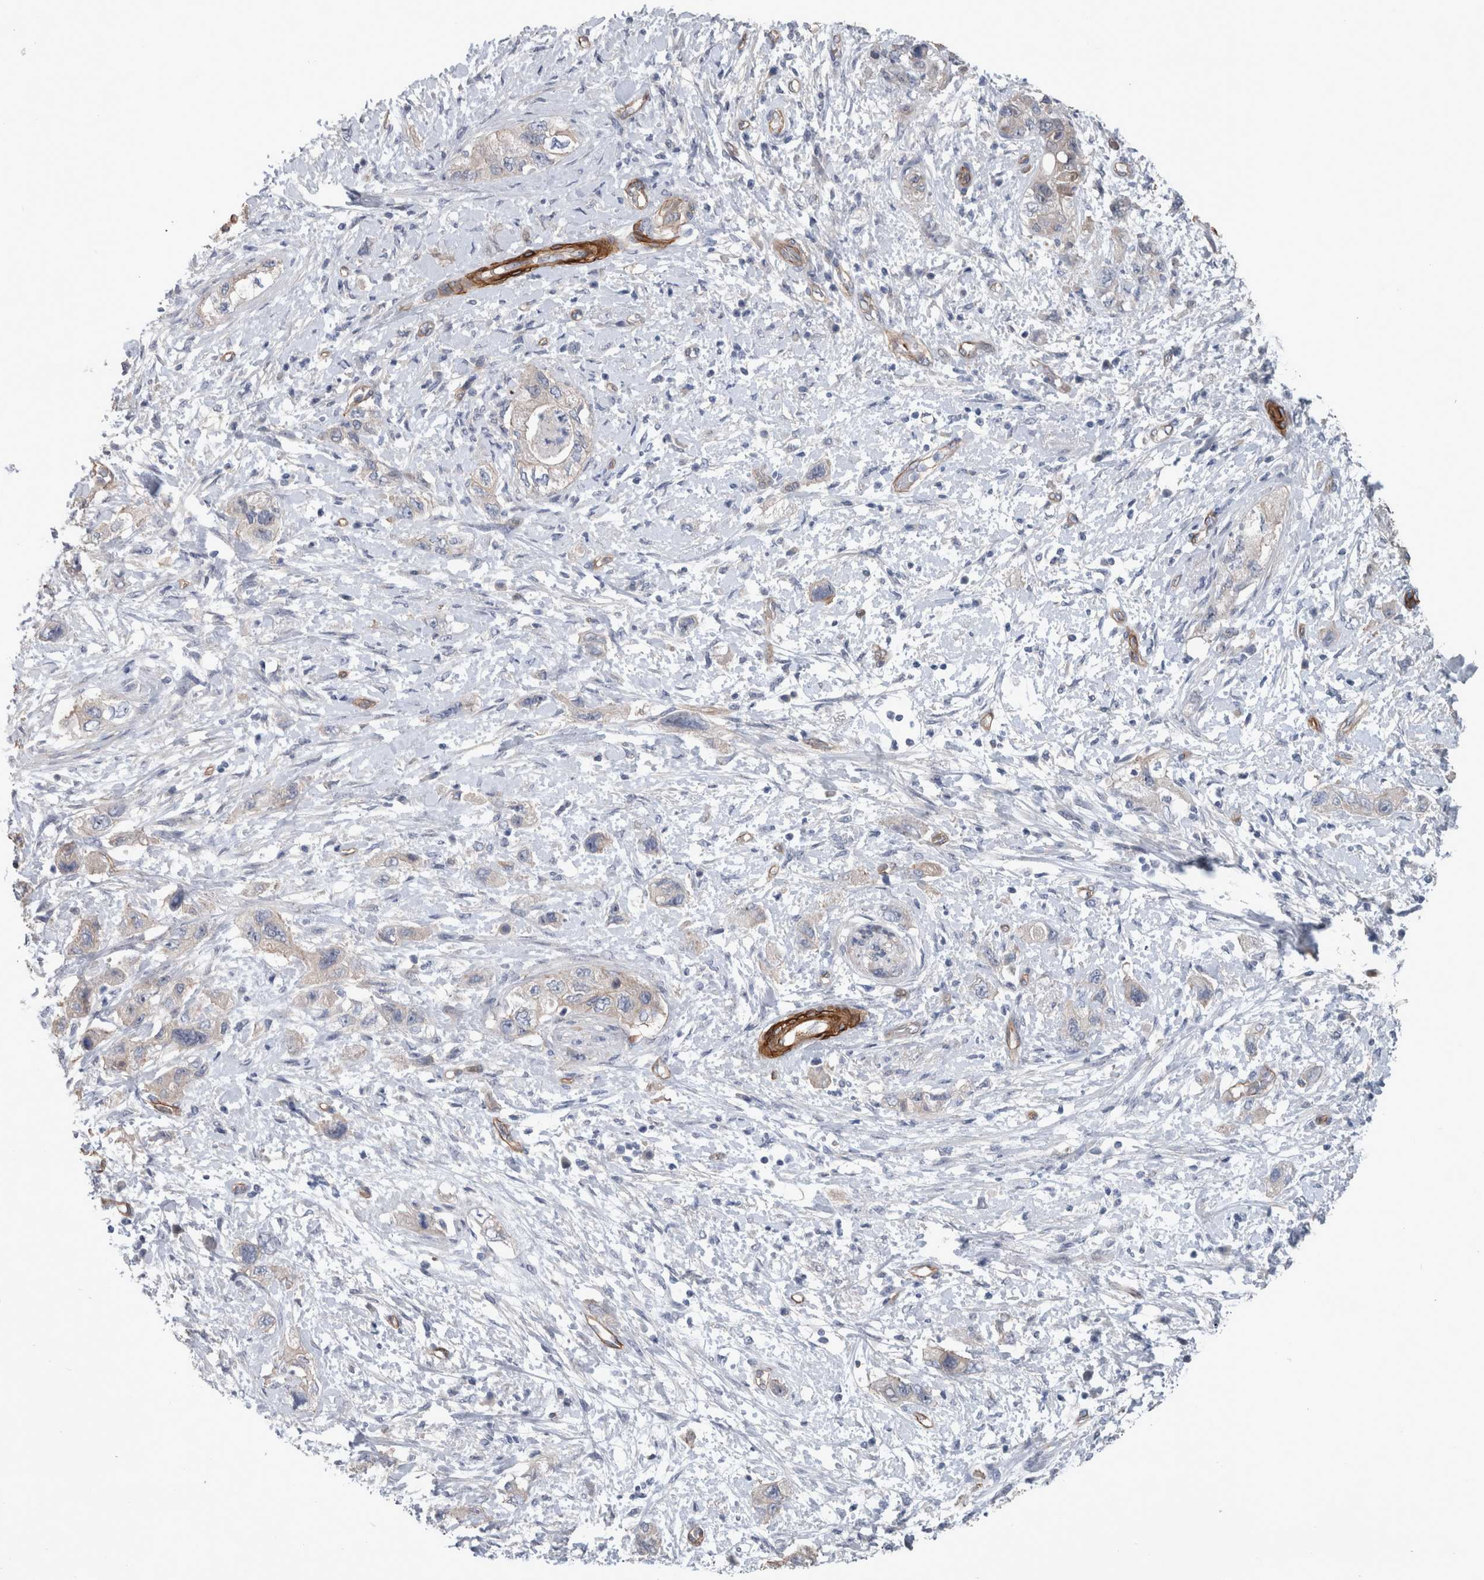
{"staining": {"intensity": "weak", "quantity": "25%-75%", "location": "cytoplasmic/membranous"}, "tissue": "pancreatic cancer", "cell_type": "Tumor cells", "image_type": "cancer", "snomed": [{"axis": "morphology", "description": "Adenocarcinoma, NOS"}, {"axis": "topography", "description": "Pancreas"}], "caption": "Immunohistochemistry (IHC) (DAB (3,3'-diaminobenzidine)) staining of human adenocarcinoma (pancreatic) demonstrates weak cytoplasmic/membranous protein positivity in approximately 25%-75% of tumor cells. (DAB (3,3'-diaminobenzidine) = brown stain, brightfield microscopy at high magnification).", "gene": "BCAM", "patient": {"sex": "female", "age": 73}}